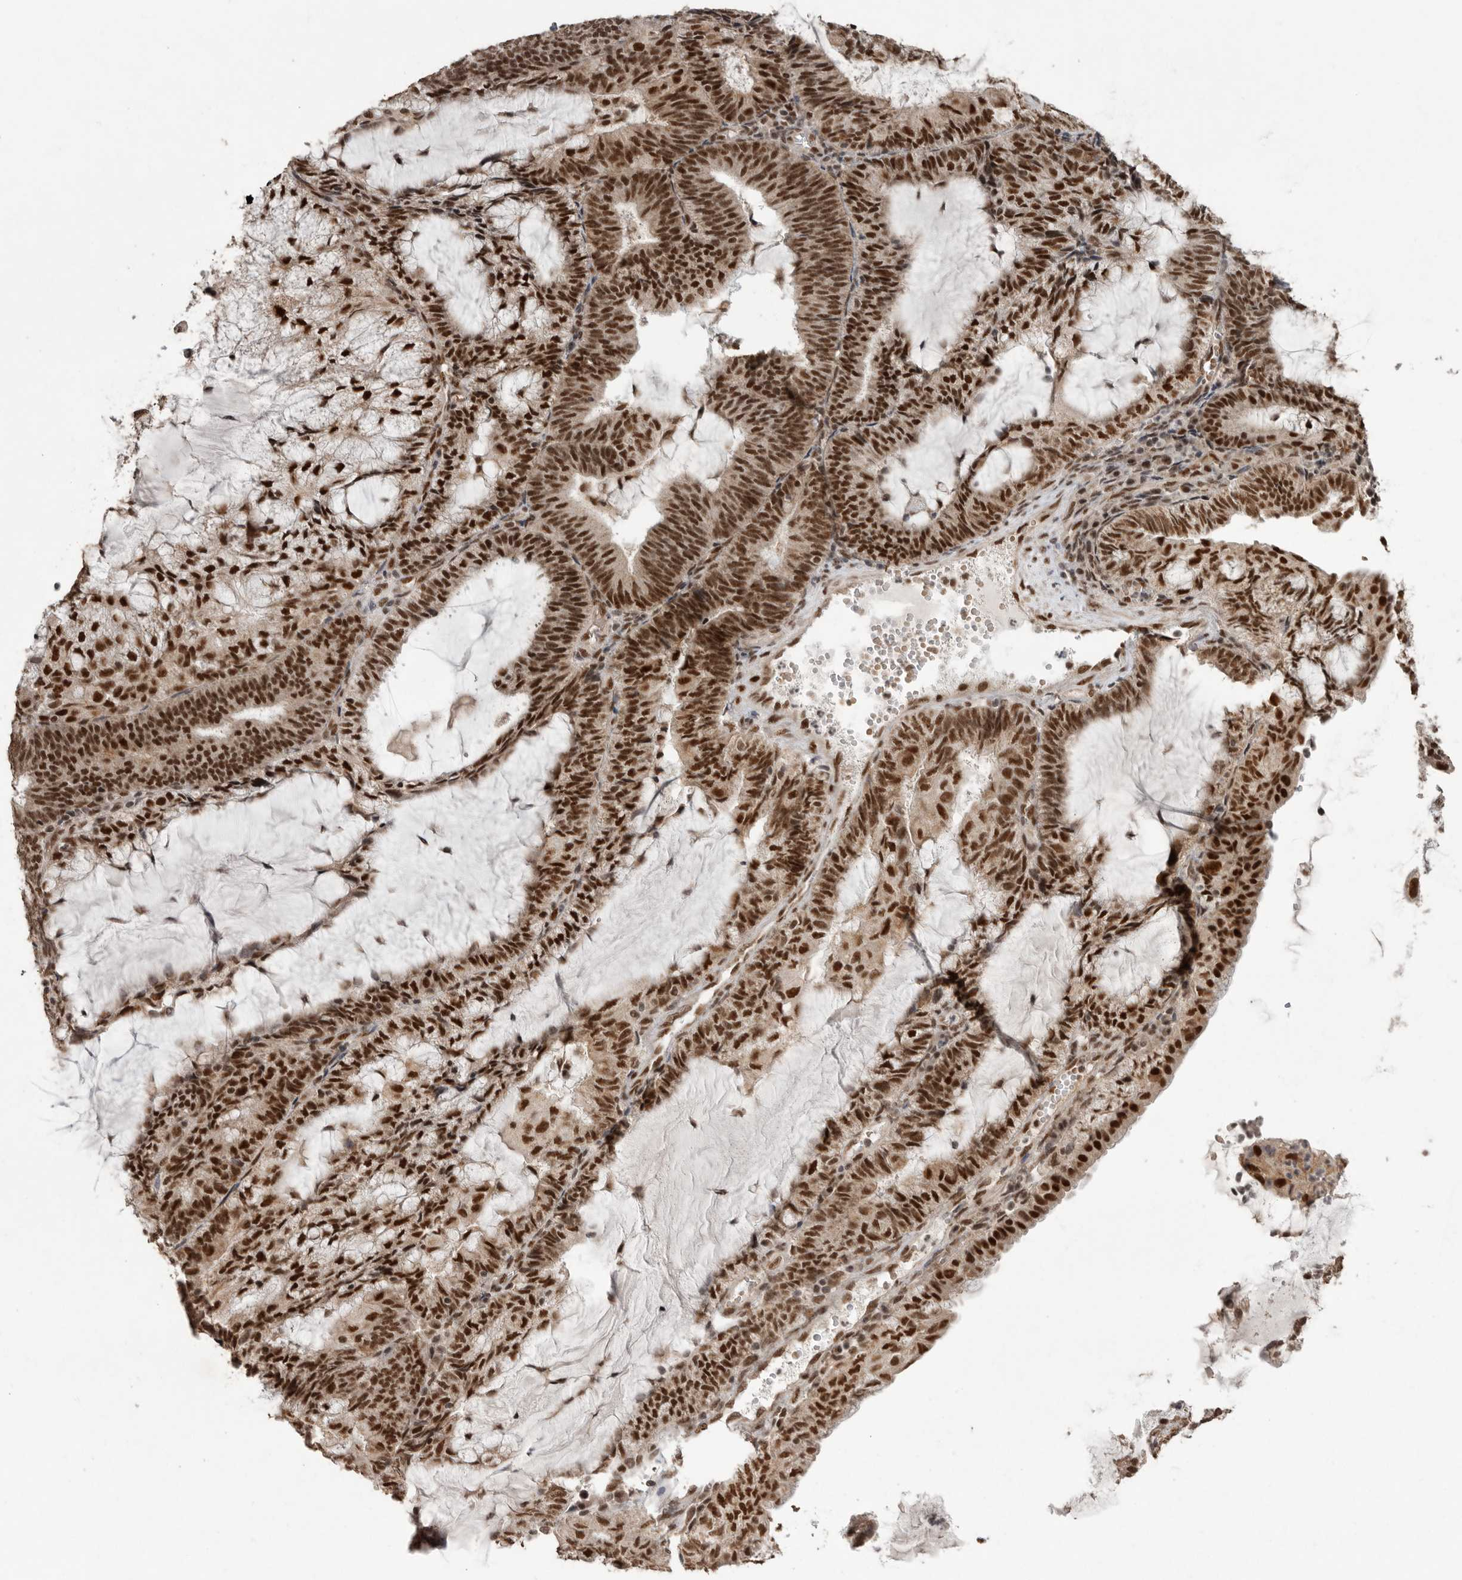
{"staining": {"intensity": "strong", "quantity": ">75%", "location": "nuclear"}, "tissue": "endometrial cancer", "cell_type": "Tumor cells", "image_type": "cancer", "snomed": [{"axis": "morphology", "description": "Adenocarcinoma, NOS"}, {"axis": "topography", "description": "Endometrium"}], "caption": "IHC micrograph of neoplastic tissue: adenocarcinoma (endometrial) stained using immunohistochemistry (IHC) reveals high levels of strong protein expression localized specifically in the nuclear of tumor cells, appearing as a nuclear brown color.", "gene": "PPP1R10", "patient": {"sex": "female", "age": 81}}